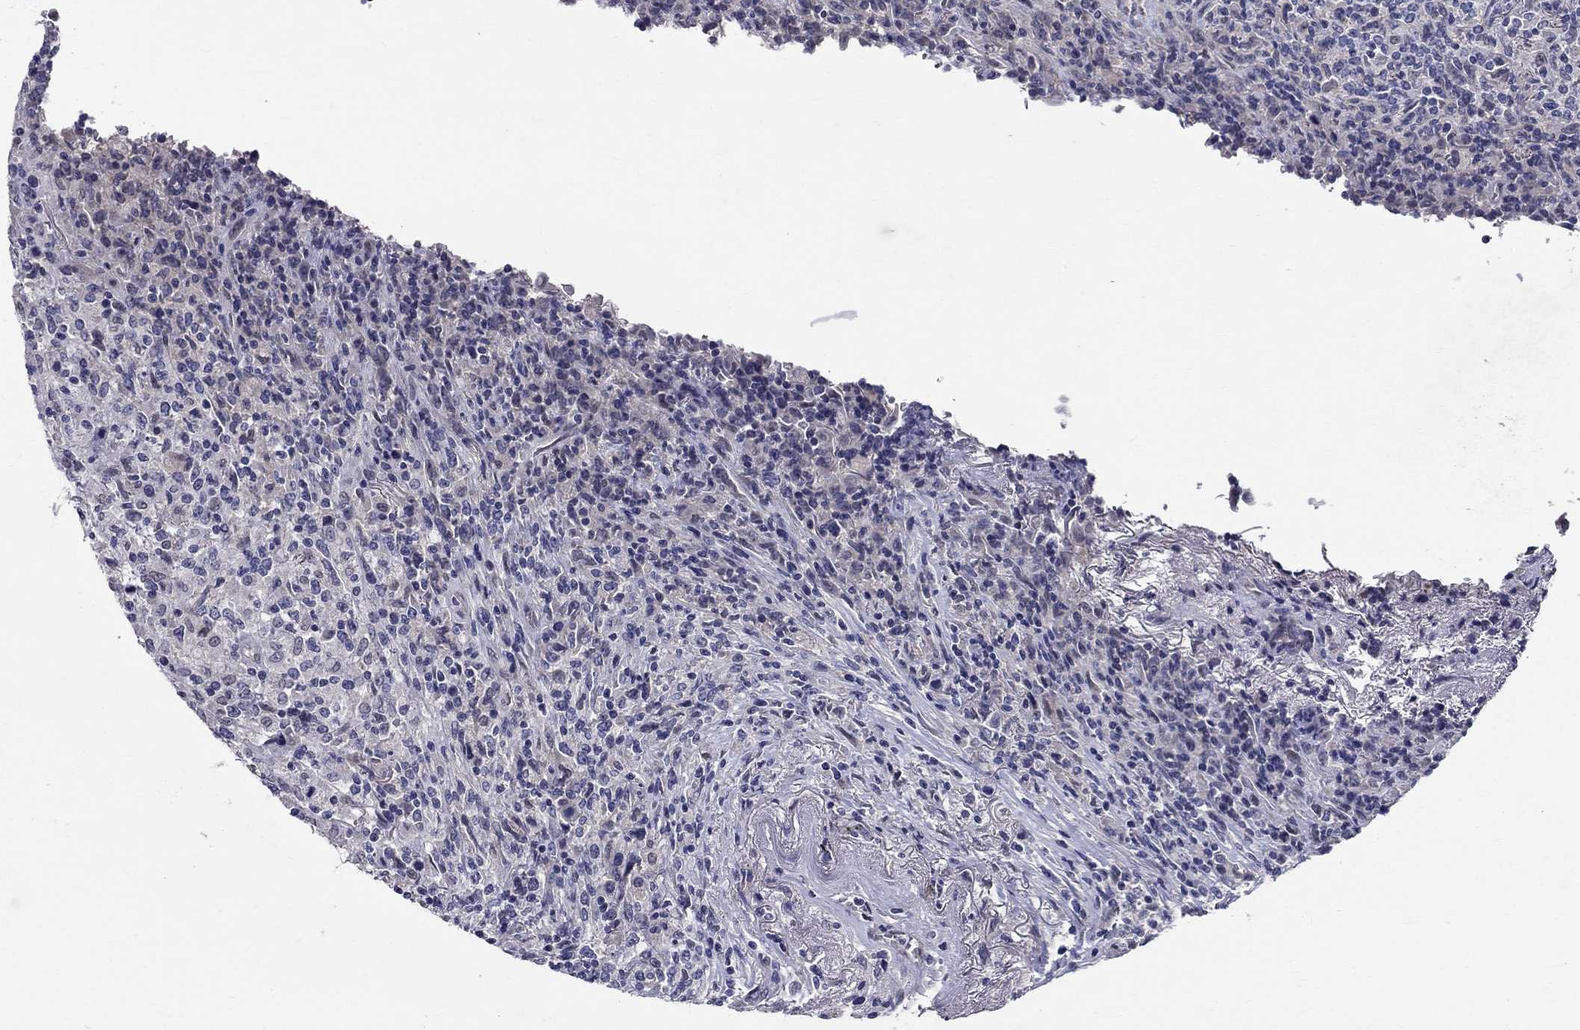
{"staining": {"intensity": "negative", "quantity": "none", "location": "none"}, "tissue": "lymphoma", "cell_type": "Tumor cells", "image_type": "cancer", "snomed": [{"axis": "morphology", "description": "Malignant lymphoma, non-Hodgkin's type, High grade"}, {"axis": "topography", "description": "Lung"}], "caption": "Tumor cells are negative for protein expression in human malignant lymphoma, non-Hodgkin's type (high-grade).", "gene": "RBFOX1", "patient": {"sex": "male", "age": 79}}